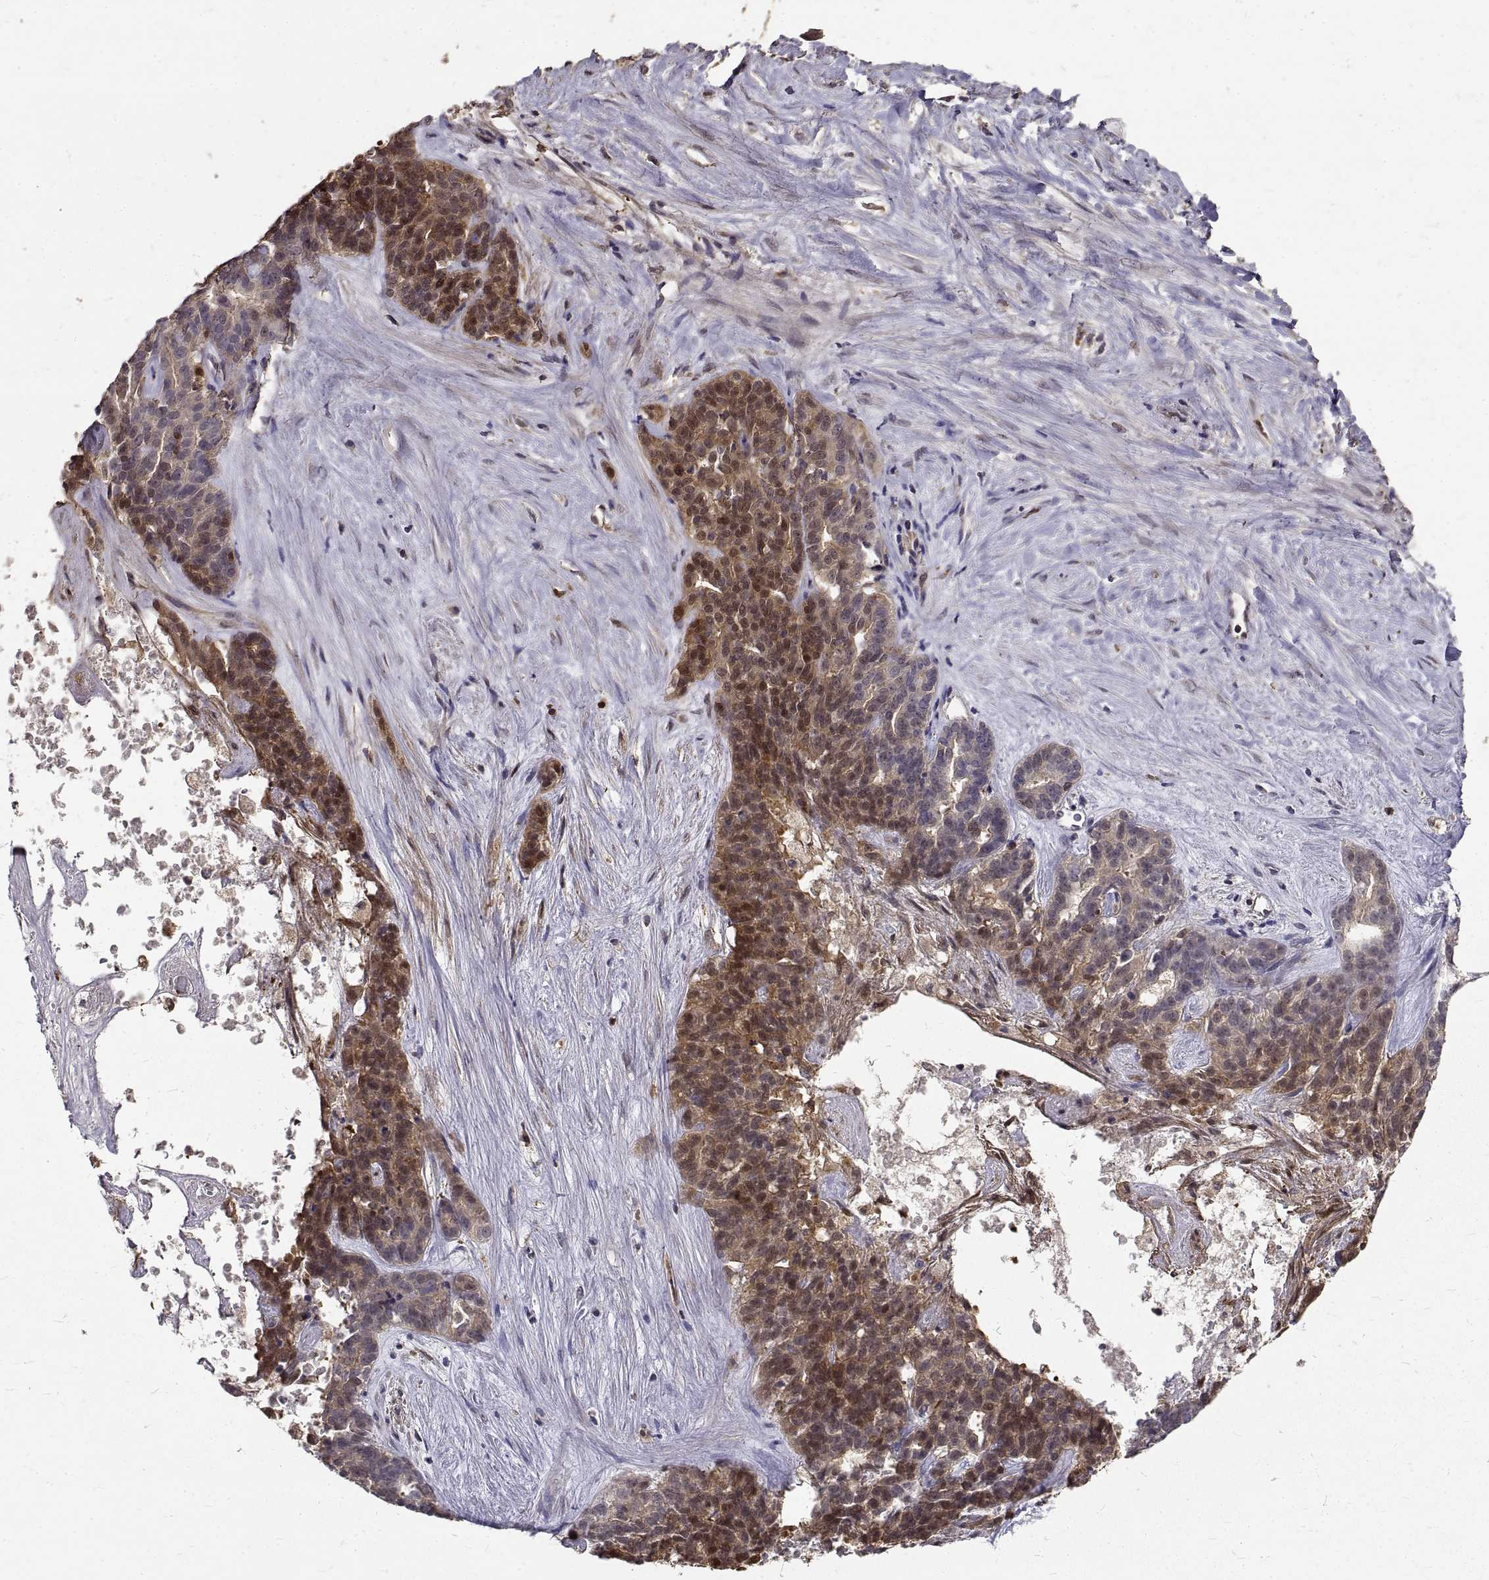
{"staining": {"intensity": "moderate", "quantity": "25%-75%", "location": "cytoplasmic/membranous,nuclear"}, "tissue": "liver cancer", "cell_type": "Tumor cells", "image_type": "cancer", "snomed": [{"axis": "morphology", "description": "Cholangiocarcinoma"}, {"axis": "topography", "description": "Liver"}], "caption": "Tumor cells reveal moderate cytoplasmic/membranous and nuclear positivity in approximately 25%-75% of cells in liver cancer. (DAB IHC, brown staining for protein, blue staining for nuclei).", "gene": "PEA15", "patient": {"sex": "female", "age": 47}}